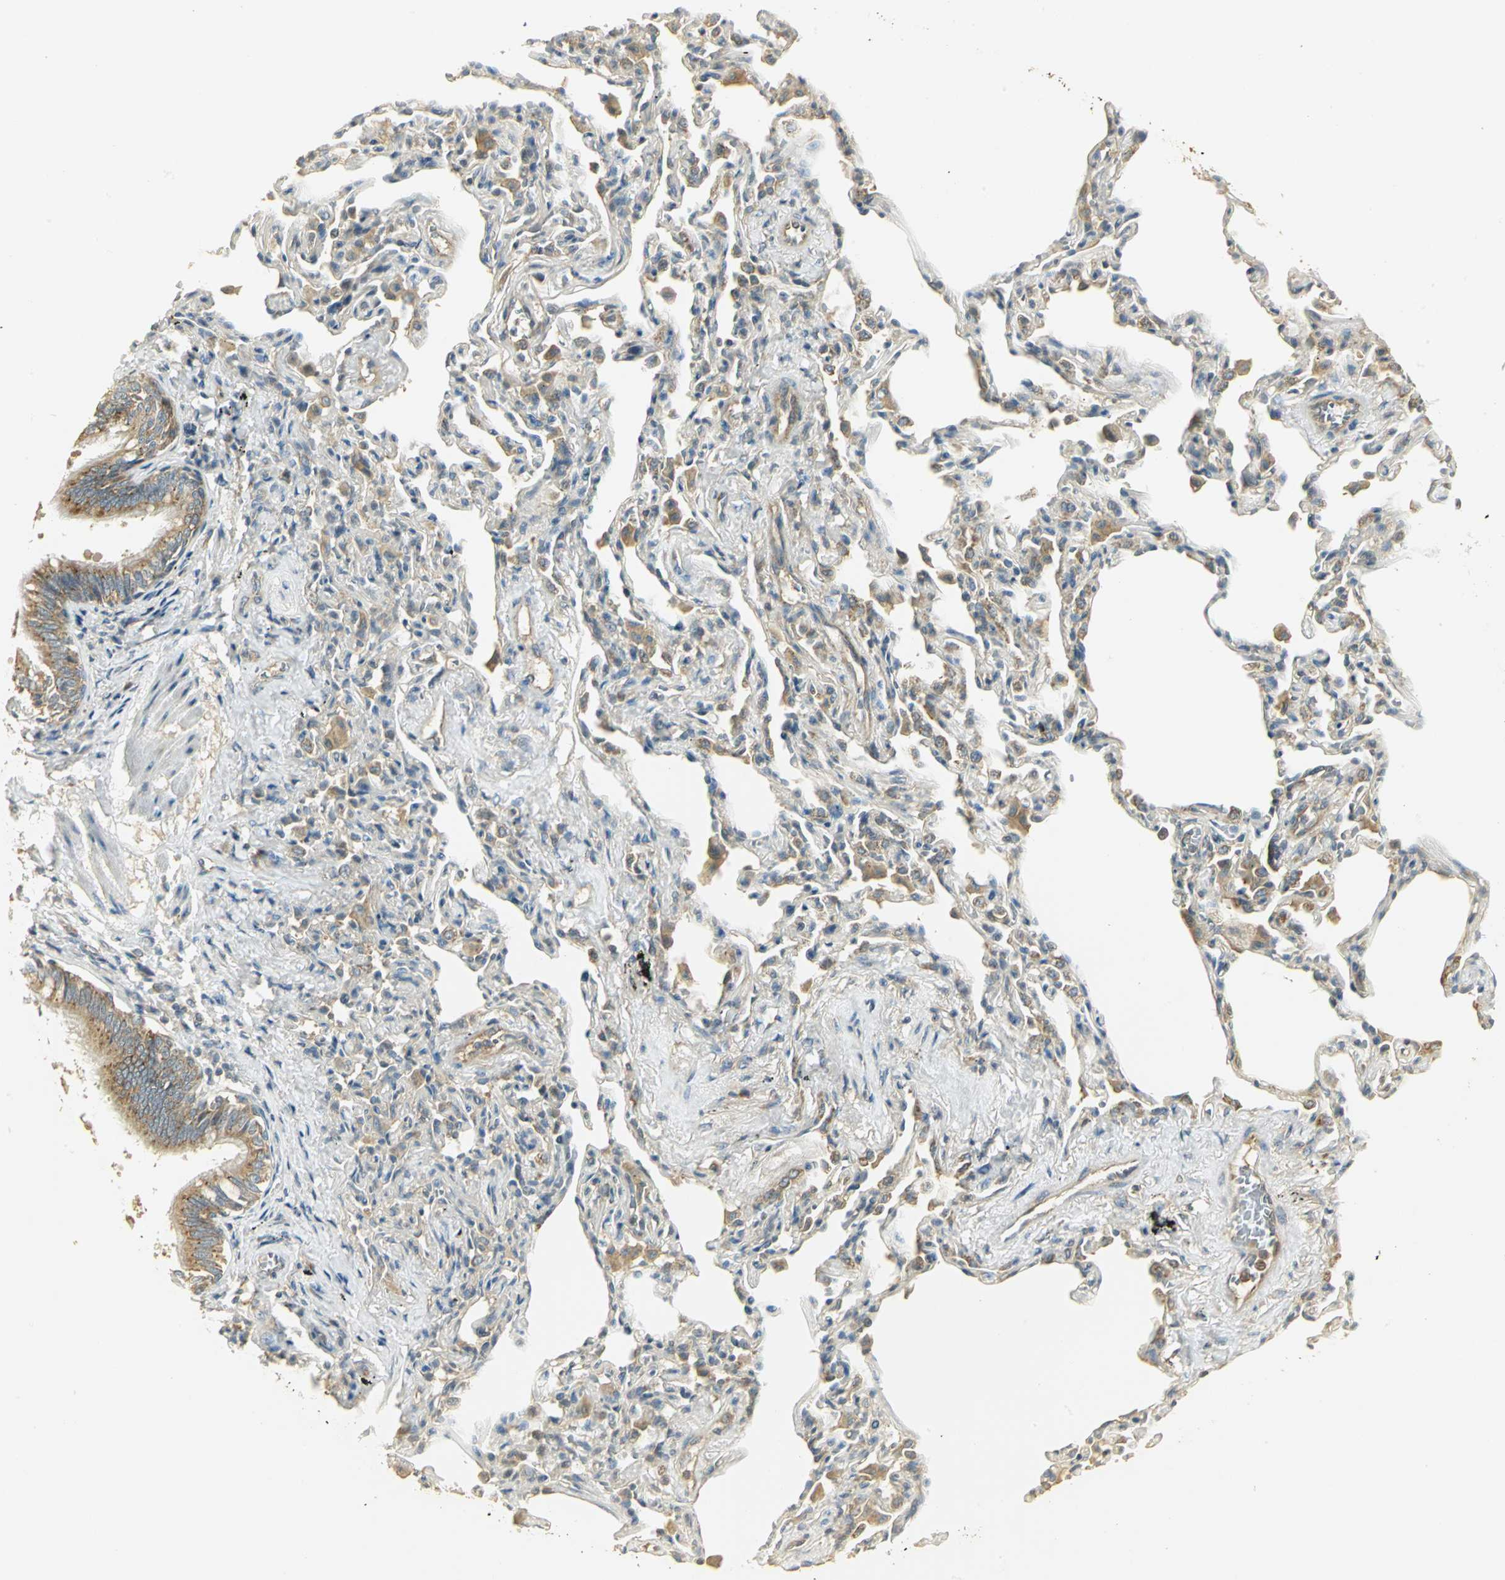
{"staining": {"intensity": "strong", "quantity": ">75%", "location": "cytoplasmic/membranous"}, "tissue": "bronchus", "cell_type": "Respiratory epithelial cells", "image_type": "normal", "snomed": [{"axis": "morphology", "description": "Normal tissue, NOS"}, {"axis": "topography", "description": "Lung"}], "caption": "Protein staining displays strong cytoplasmic/membranous expression in approximately >75% of respiratory epithelial cells in normal bronchus. The staining was performed using DAB (3,3'-diaminobenzidine), with brown indicating positive protein expression. Nuclei are stained blue with hematoxylin.", "gene": "RARS1", "patient": {"sex": "male", "age": 64}}